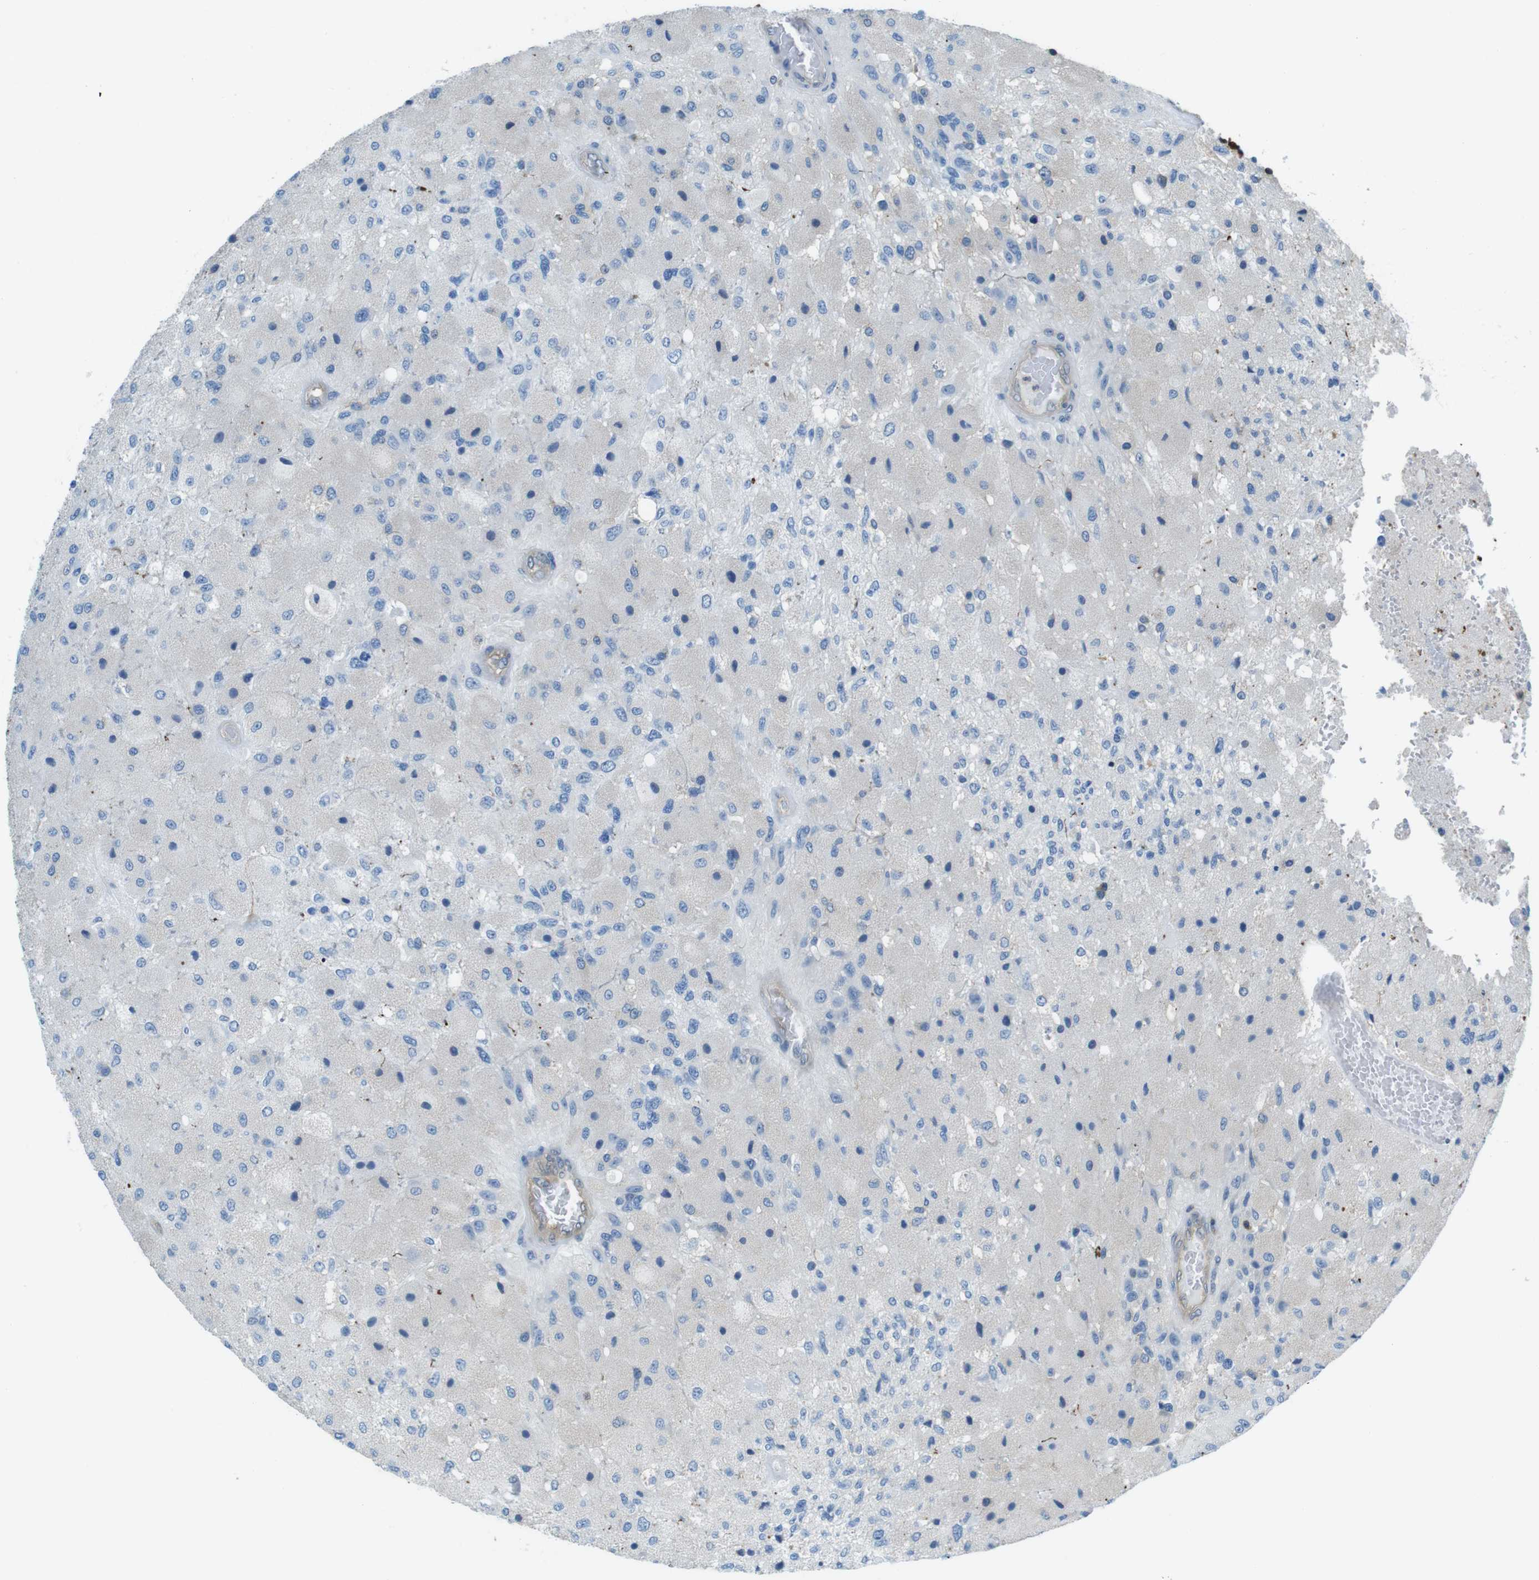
{"staining": {"intensity": "negative", "quantity": "none", "location": "none"}, "tissue": "glioma", "cell_type": "Tumor cells", "image_type": "cancer", "snomed": [{"axis": "morphology", "description": "Normal tissue, NOS"}, {"axis": "morphology", "description": "Glioma, malignant, High grade"}, {"axis": "topography", "description": "Cerebral cortex"}], "caption": "Malignant glioma (high-grade) stained for a protein using immunohistochemistry reveals no expression tumor cells.", "gene": "TES", "patient": {"sex": "male", "age": 77}}